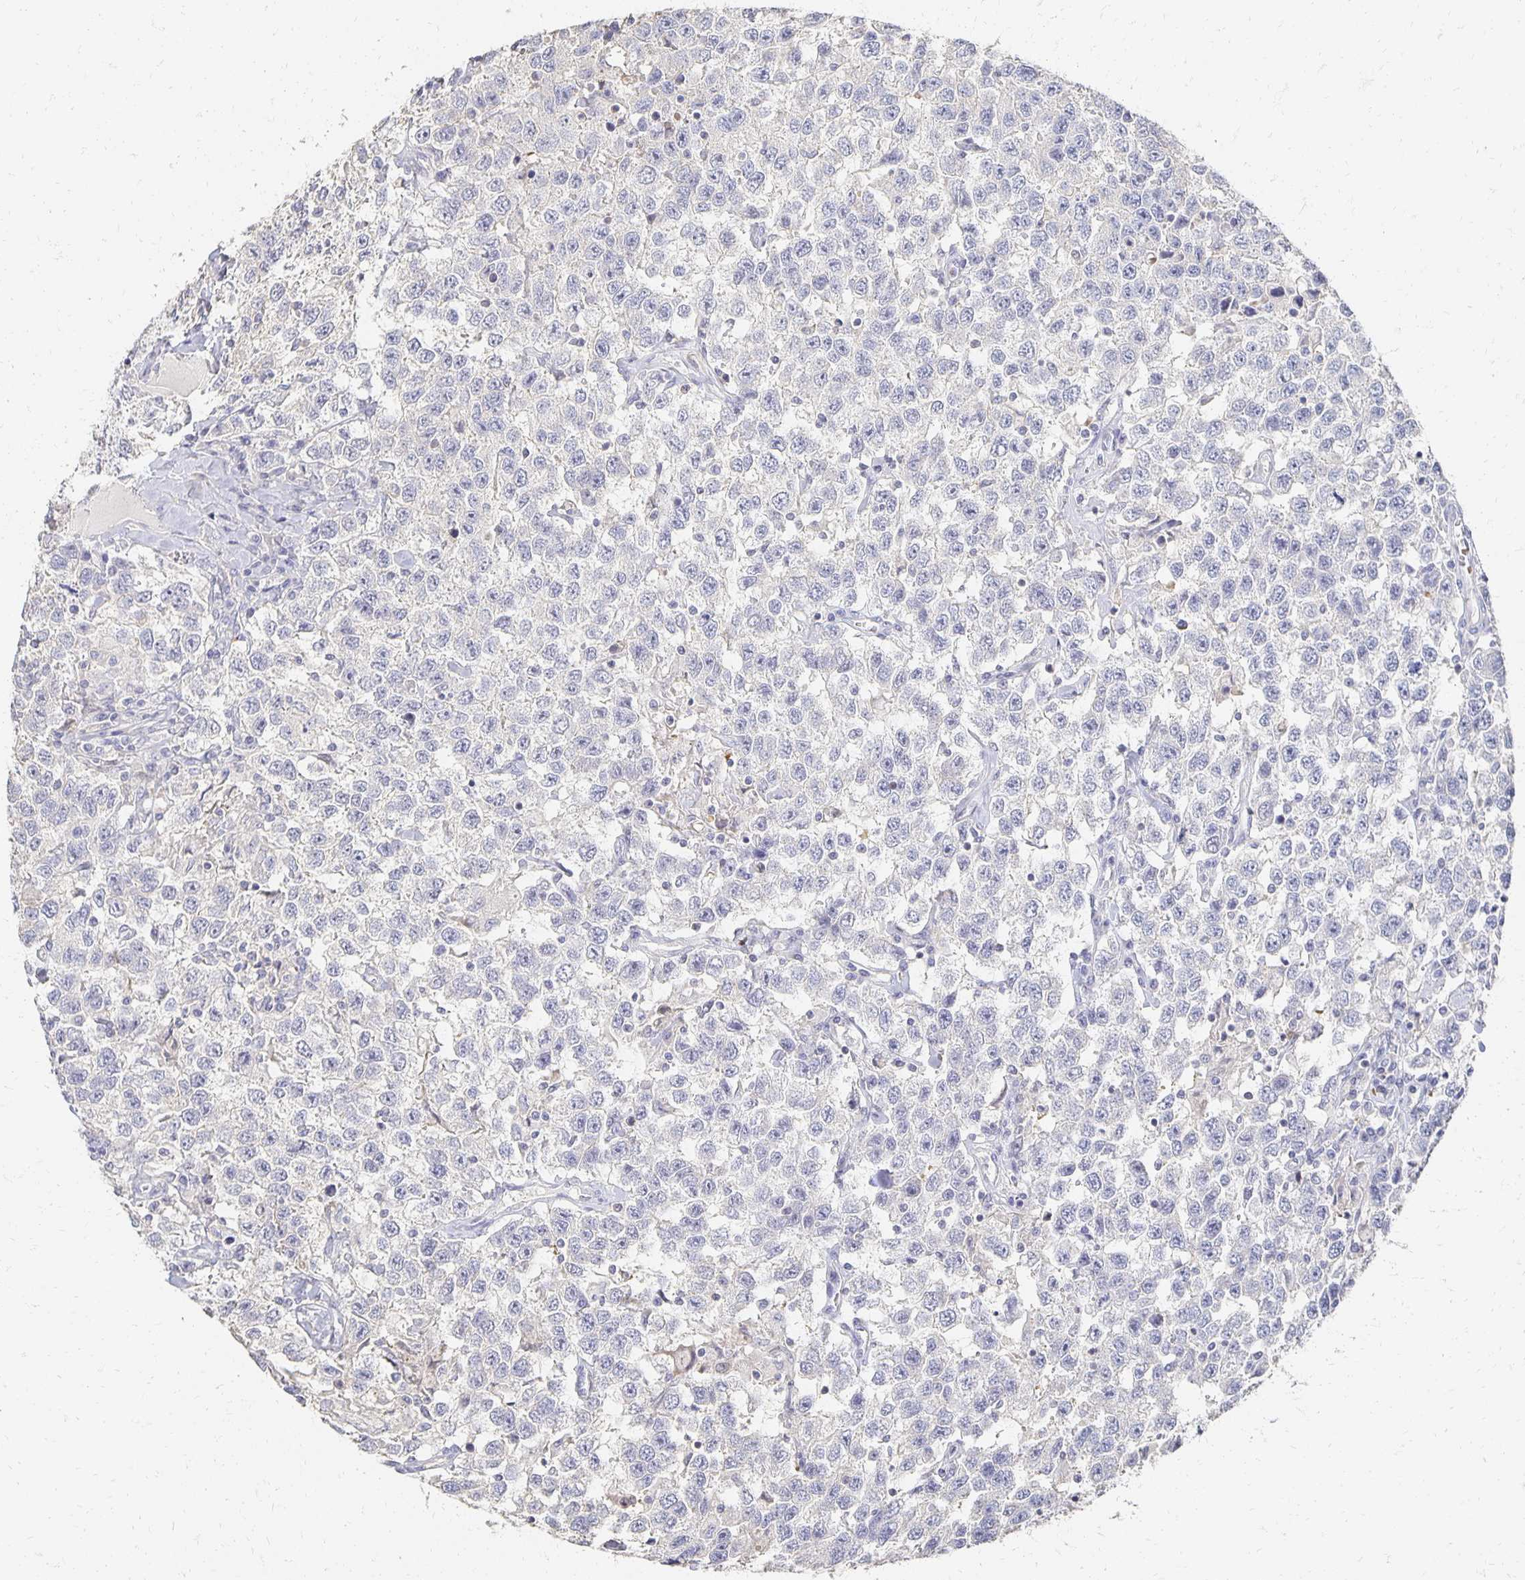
{"staining": {"intensity": "negative", "quantity": "none", "location": "none"}, "tissue": "testis cancer", "cell_type": "Tumor cells", "image_type": "cancer", "snomed": [{"axis": "morphology", "description": "Seminoma, NOS"}, {"axis": "topography", "description": "Testis"}], "caption": "Testis cancer was stained to show a protein in brown. There is no significant positivity in tumor cells.", "gene": "CST6", "patient": {"sex": "male", "age": 41}}